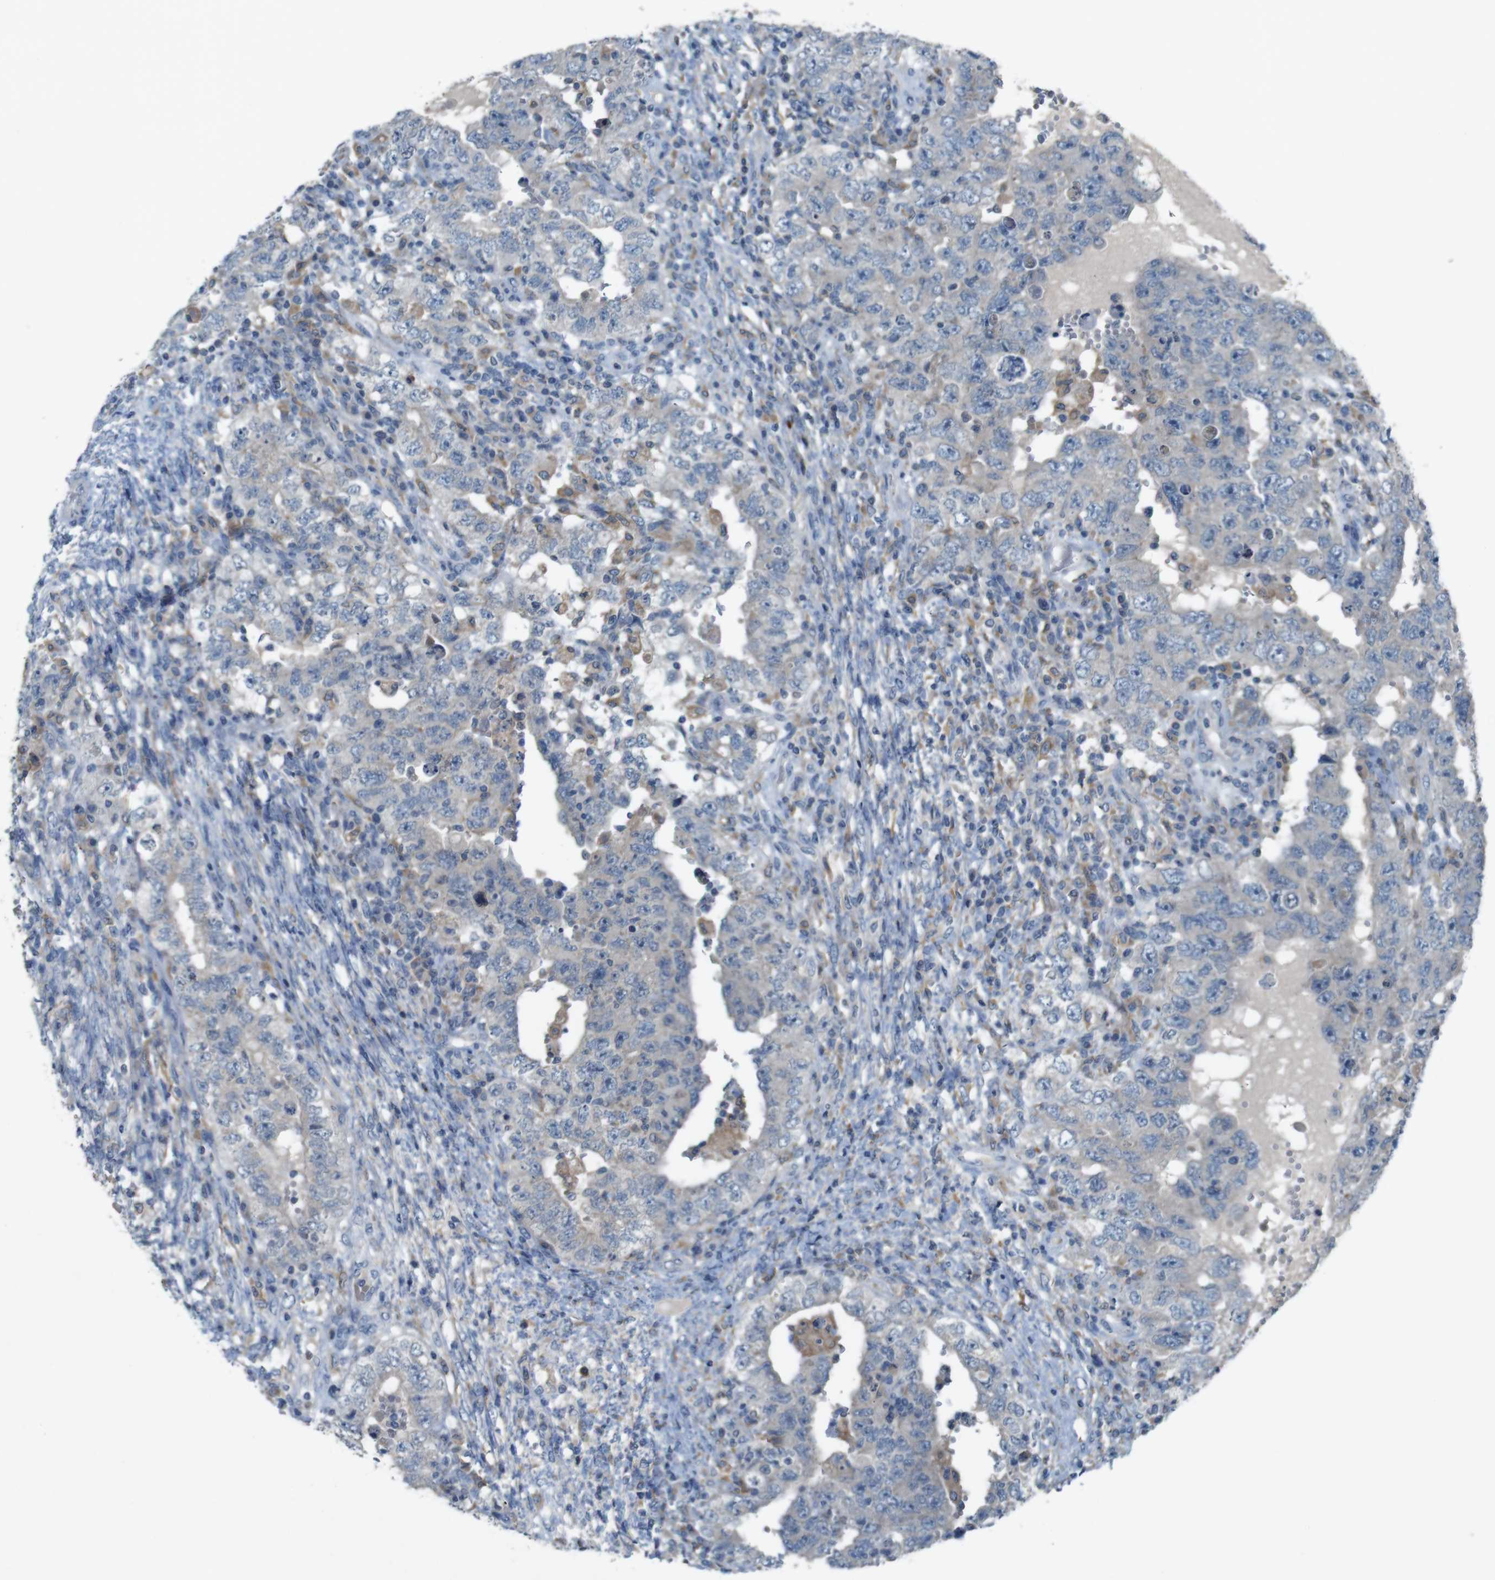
{"staining": {"intensity": "weak", "quantity": "<25%", "location": "cytoplasmic/membranous"}, "tissue": "testis cancer", "cell_type": "Tumor cells", "image_type": "cancer", "snomed": [{"axis": "morphology", "description": "Carcinoma, Embryonal, NOS"}, {"axis": "topography", "description": "Testis"}], "caption": "Tumor cells are negative for protein expression in human testis embryonal carcinoma.", "gene": "MOGAT3", "patient": {"sex": "male", "age": 26}}